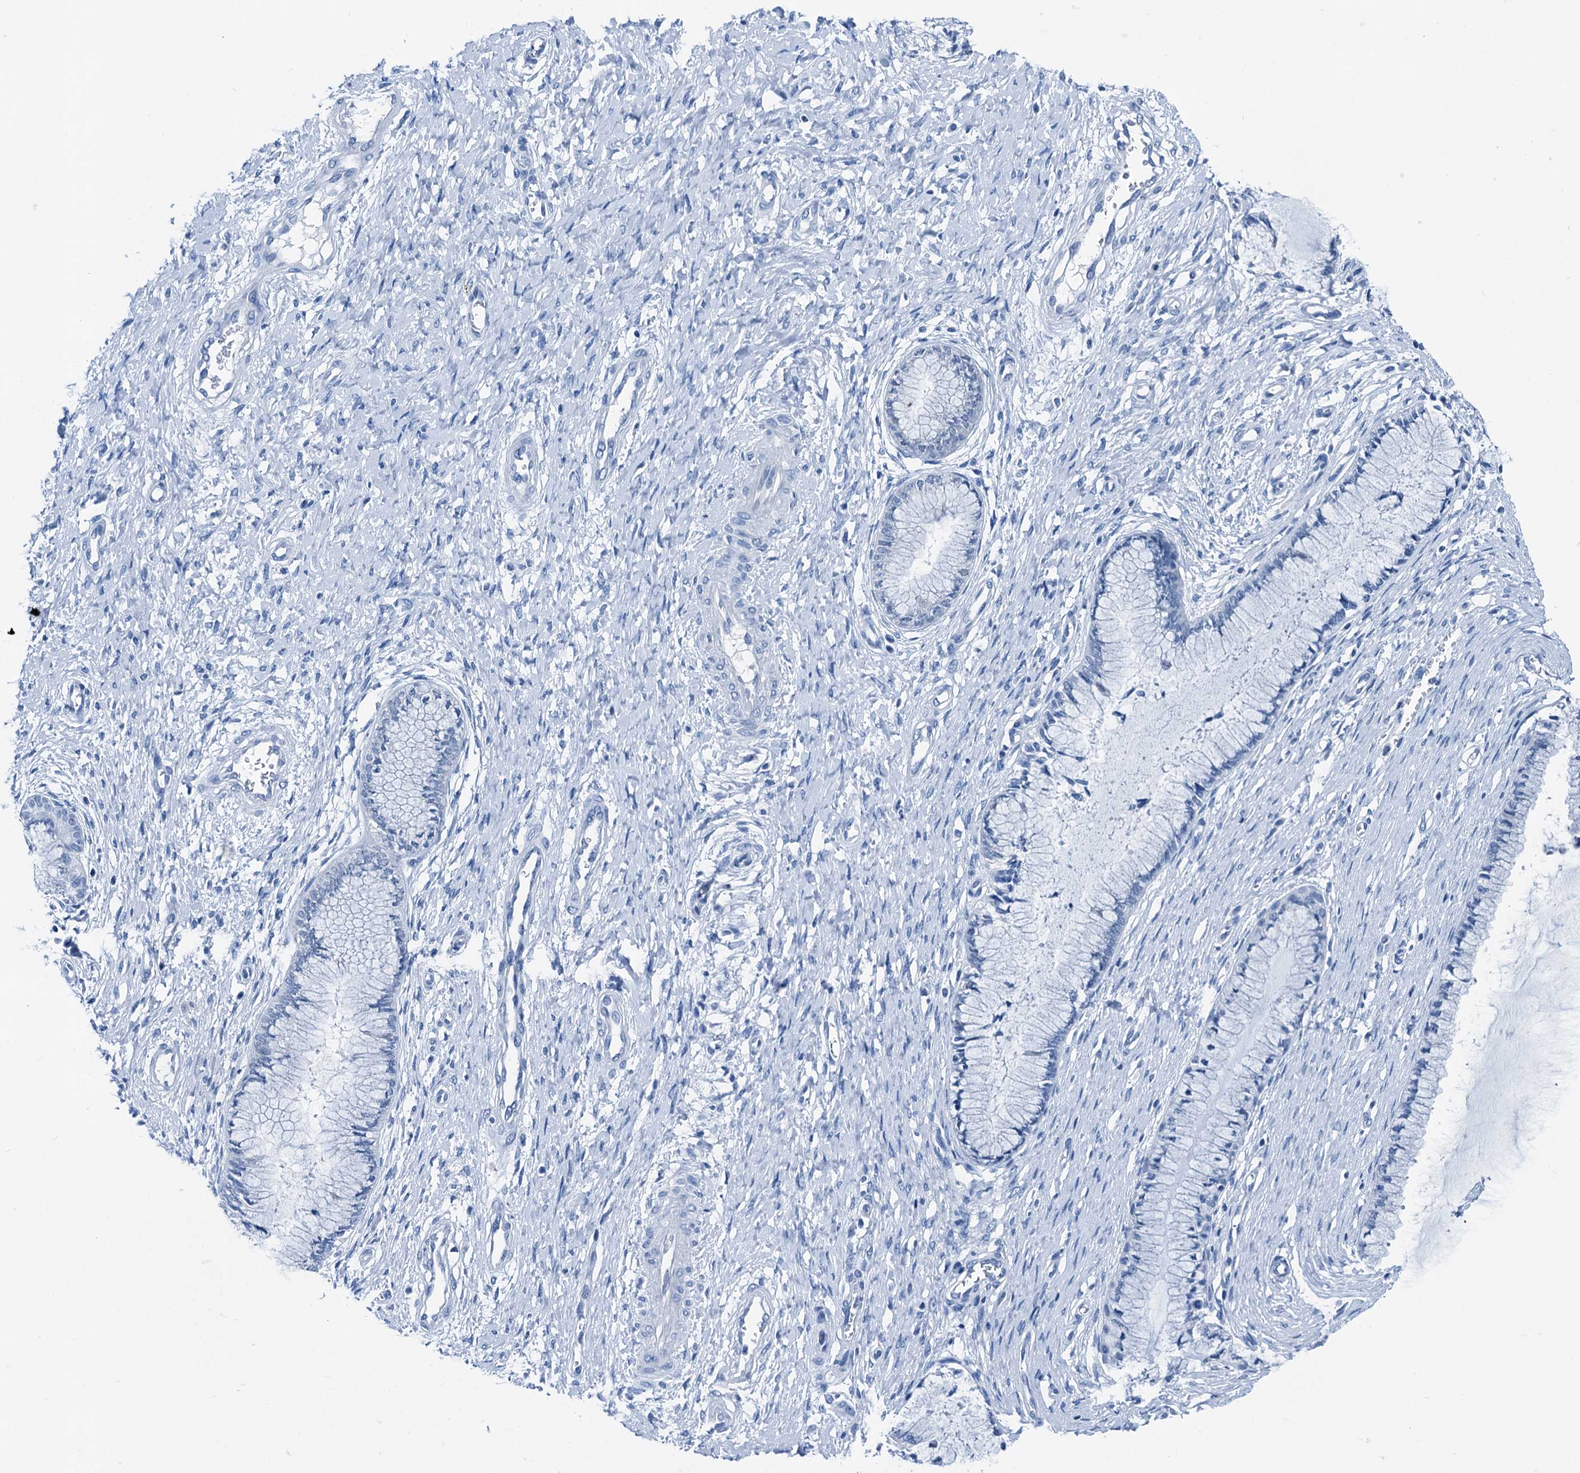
{"staining": {"intensity": "negative", "quantity": "none", "location": "none"}, "tissue": "cervix", "cell_type": "Glandular cells", "image_type": "normal", "snomed": [{"axis": "morphology", "description": "Normal tissue, NOS"}, {"axis": "topography", "description": "Cervix"}], "caption": "This micrograph is of benign cervix stained with IHC to label a protein in brown with the nuclei are counter-stained blue. There is no expression in glandular cells.", "gene": "CBLN3", "patient": {"sex": "female", "age": 55}}